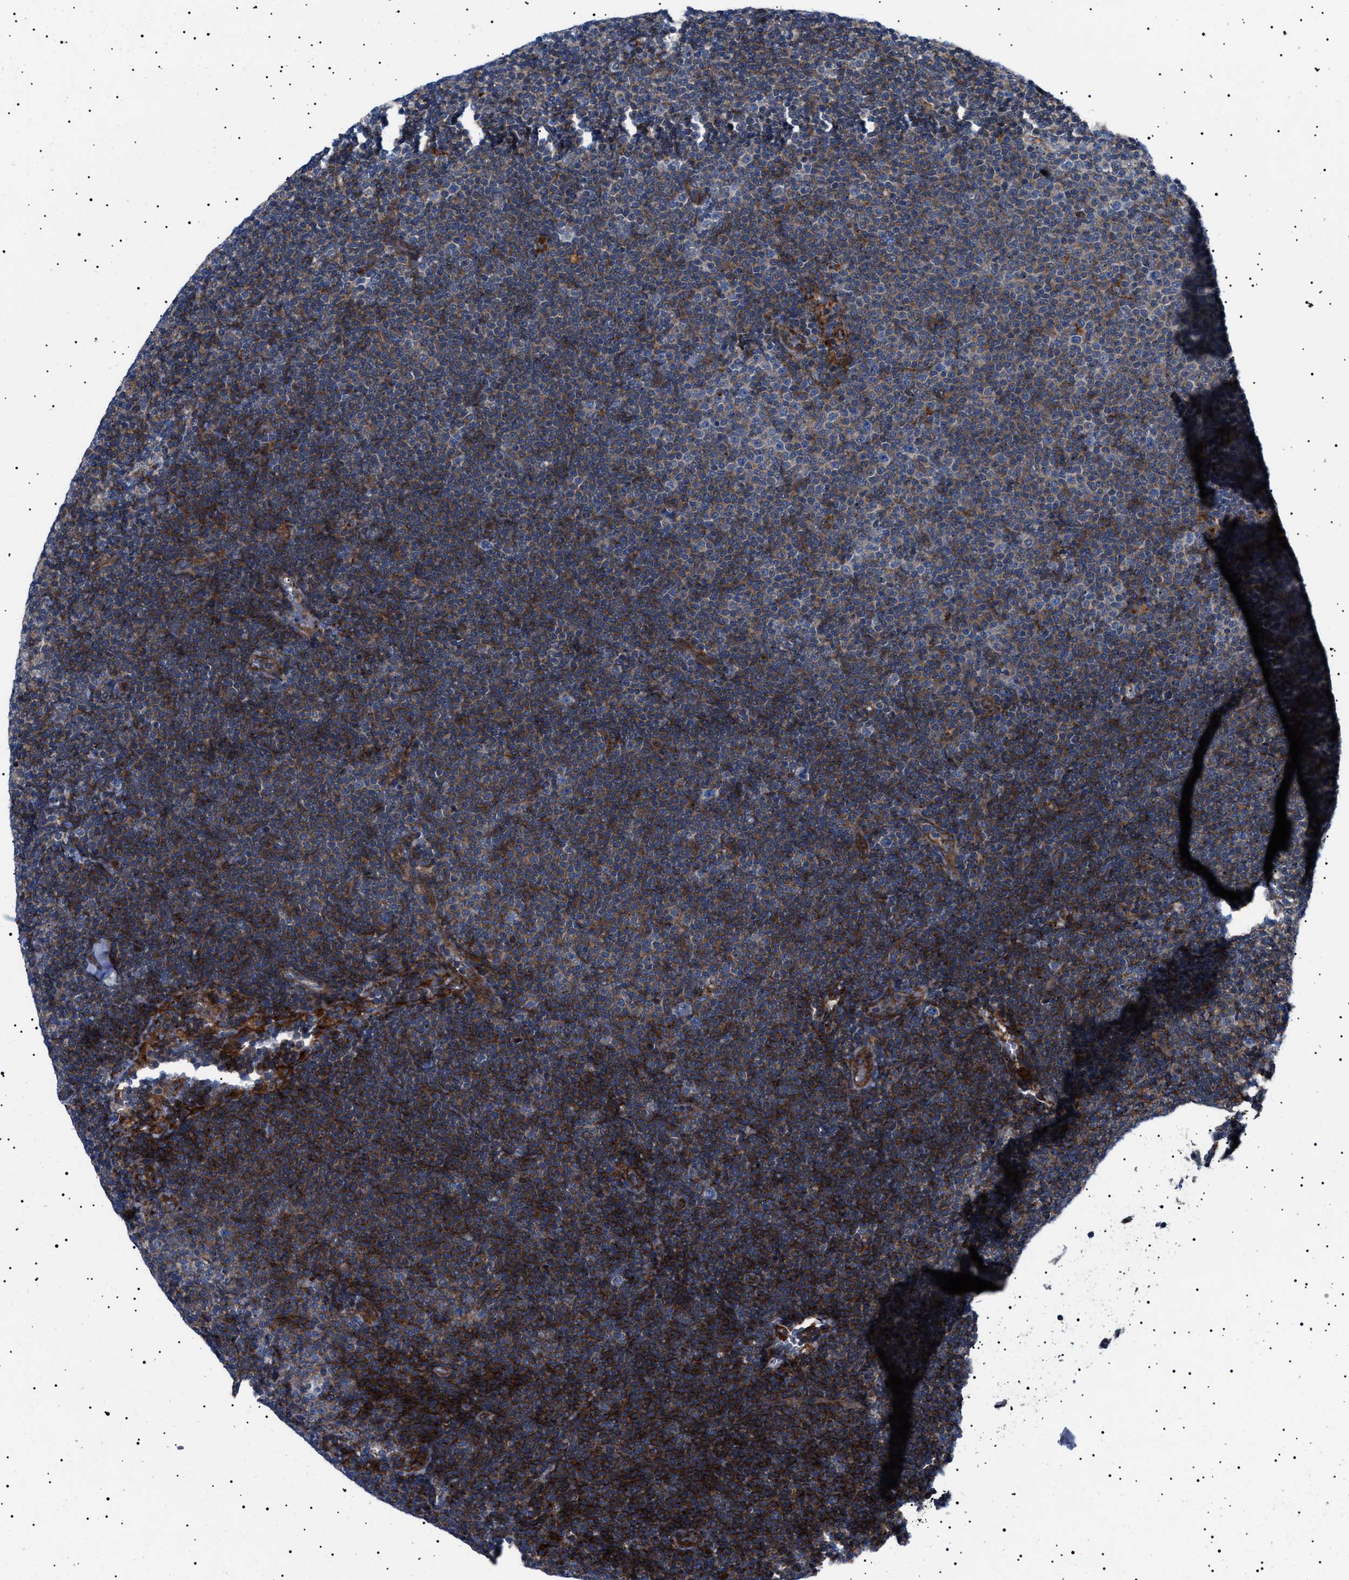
{"staining": {"intensity": "strong", "quantity": "25%-75%", "location": "cytoplasmic/membranous"}, "tissue": "lymphoma", "cell_type": "Tumor cells", "image_type": "cancer", "snomed": [{"axis": "morphology", "description": "Malignant lymphoma, non-Hodgkin's type, Low grade"}, {"axis": "topography", "description": "Lymph node"}], "caption": "A high amount of strong cytoplasmic/membranous staining is identified in approximately 25%-75% of tumor cells in lymphoma tissue.", "gene": "NEU1", "patient": {"sex": "female", "age": 53}}